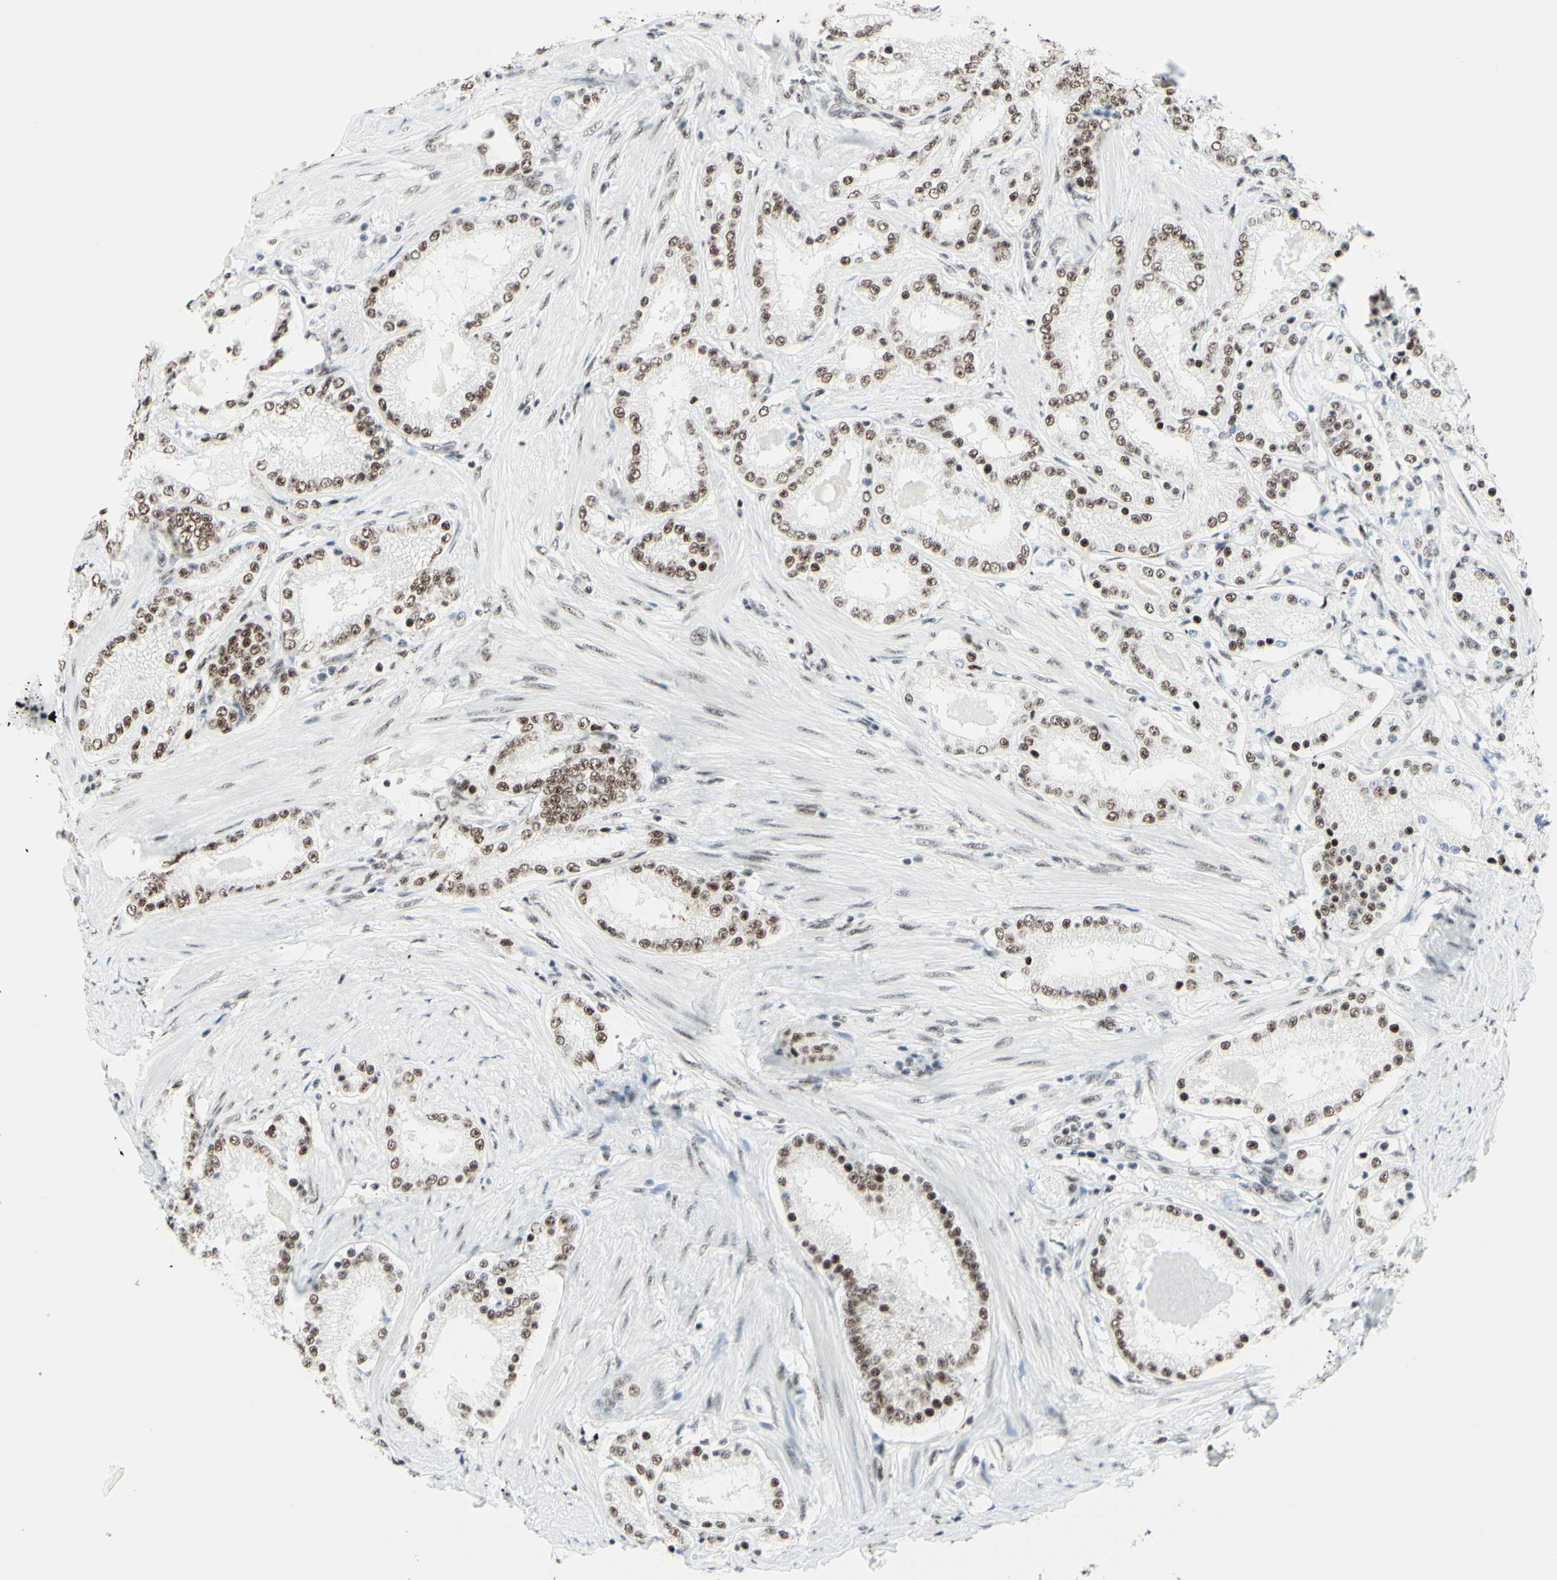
{"staining": {"intensity": "moderate", "quantity": ">75%", "location": "nuclear"}, "tissue": "prostate cancer", "cell_type": "Tumor cells", "image_type": "cancer", "snomed": [{"axis": "morphology", "description": "Adenocarcinoma, Low grade"}, {"axis": "topography", "description": "Prostate"}], "caption": "Protein expression analysis of human prostate cancer (low-grade adenocarcinoma) reveals moderate nuclear staining in approximately >75% of tumor cells. (DAB = brown stain, brightfield microscopy at high magnification).", "gene": "WTAP", "patient": {"sex": "male", "age": 63}}